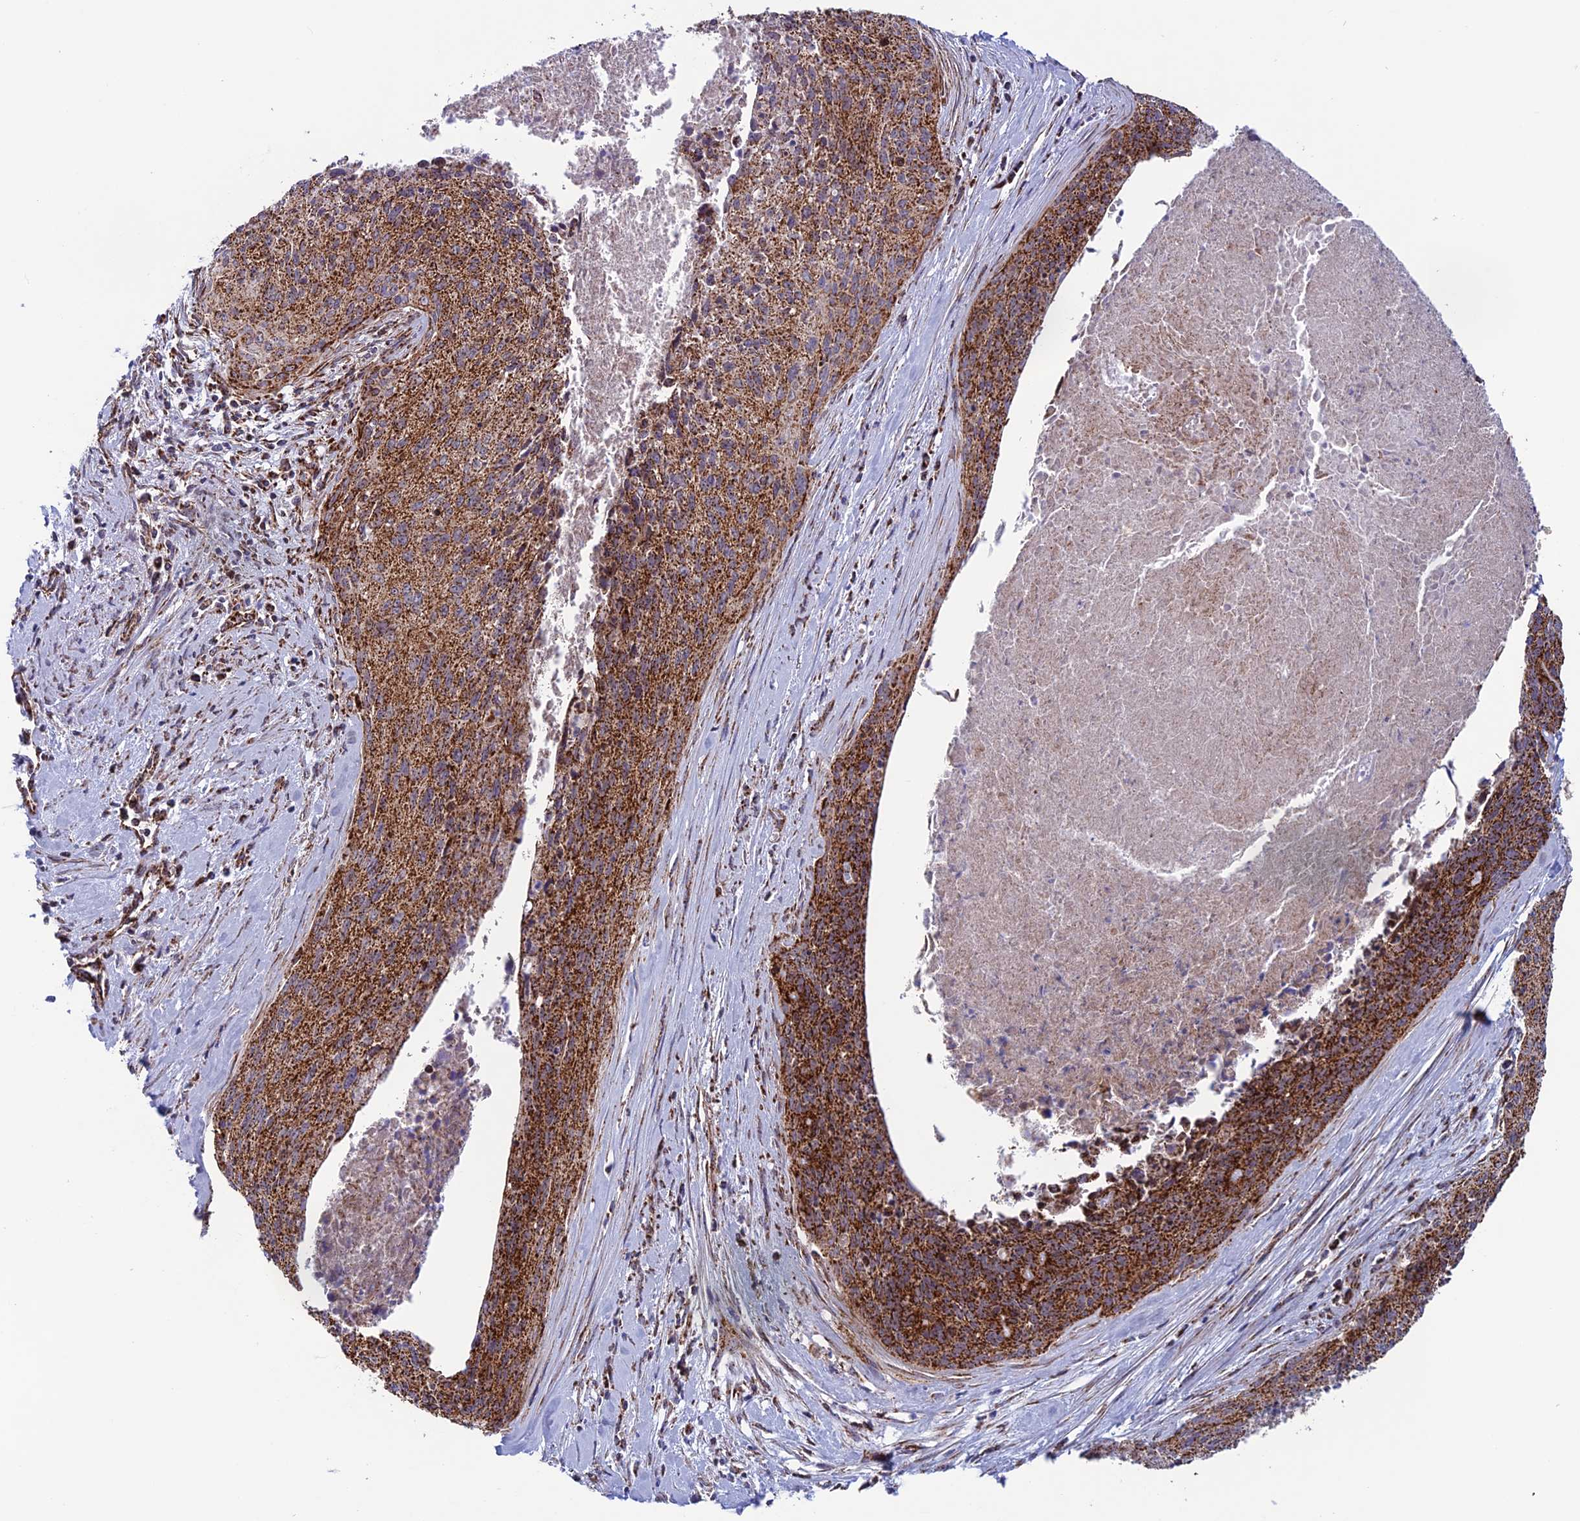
{"staining": {"intensity": "moderate", "quantity": ">75%", "location": "cytoplasmic/membranous"}, "tissue": "cervical cancer", "cell_type": "Tumor cells", "image_type": "cancer", "snomed": [{"axis": "morphology", "description": "Squamous cell carcinoma, NOS"}, {"axis": "topography", "description": "Cervix"}], "caption": "Immunohistochemistry (IHC) image of human cervical squamous cell carcinoma stained for a protein (brown), which demonstrates medium levels of moderate cytoplasmic/membranous staining in about >75% of tumor cells.", "gene": "MRPS18B", "patient": {"sex": "female", "age": 55}}